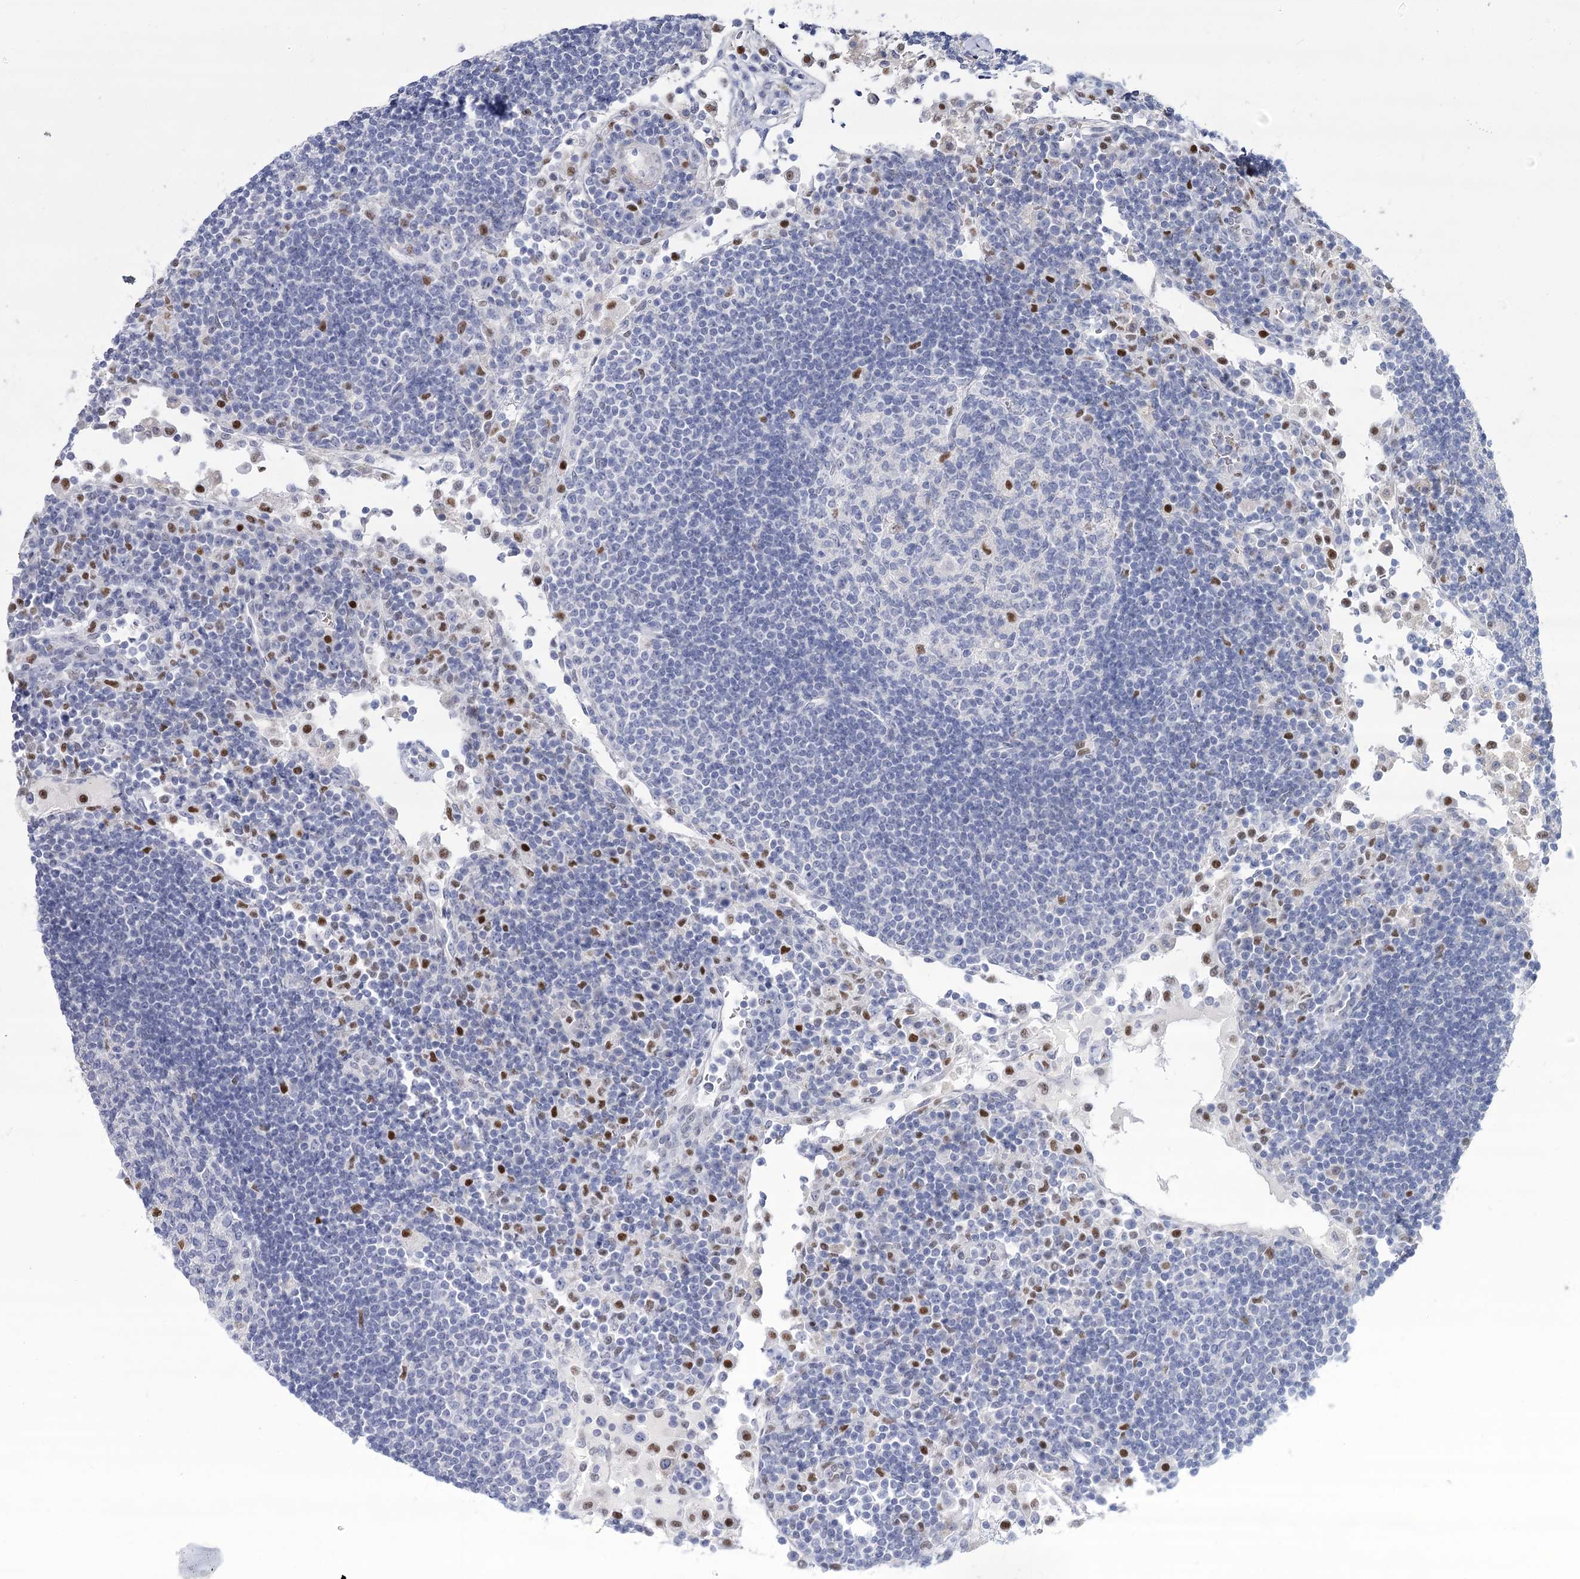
{"staining": {"intensity": "moderate", "quantity": "<25%", "location": "nuclear"}, "tissue": "lymph node", "cell_type": "Germinal center cells", "image_type": "normal", "snomed": [{"axis": "morphology", "description": "Normal tissue, NOS"}, {"axis": "topography", "description": "Lymph node"}], "caption": "A histopathology image of lymph node stained for a protein exhibits moderate nuclear brown staining in germinal center cells.", "gene": "IGSF3", "patient": {"sex": "female", "age": 53}}